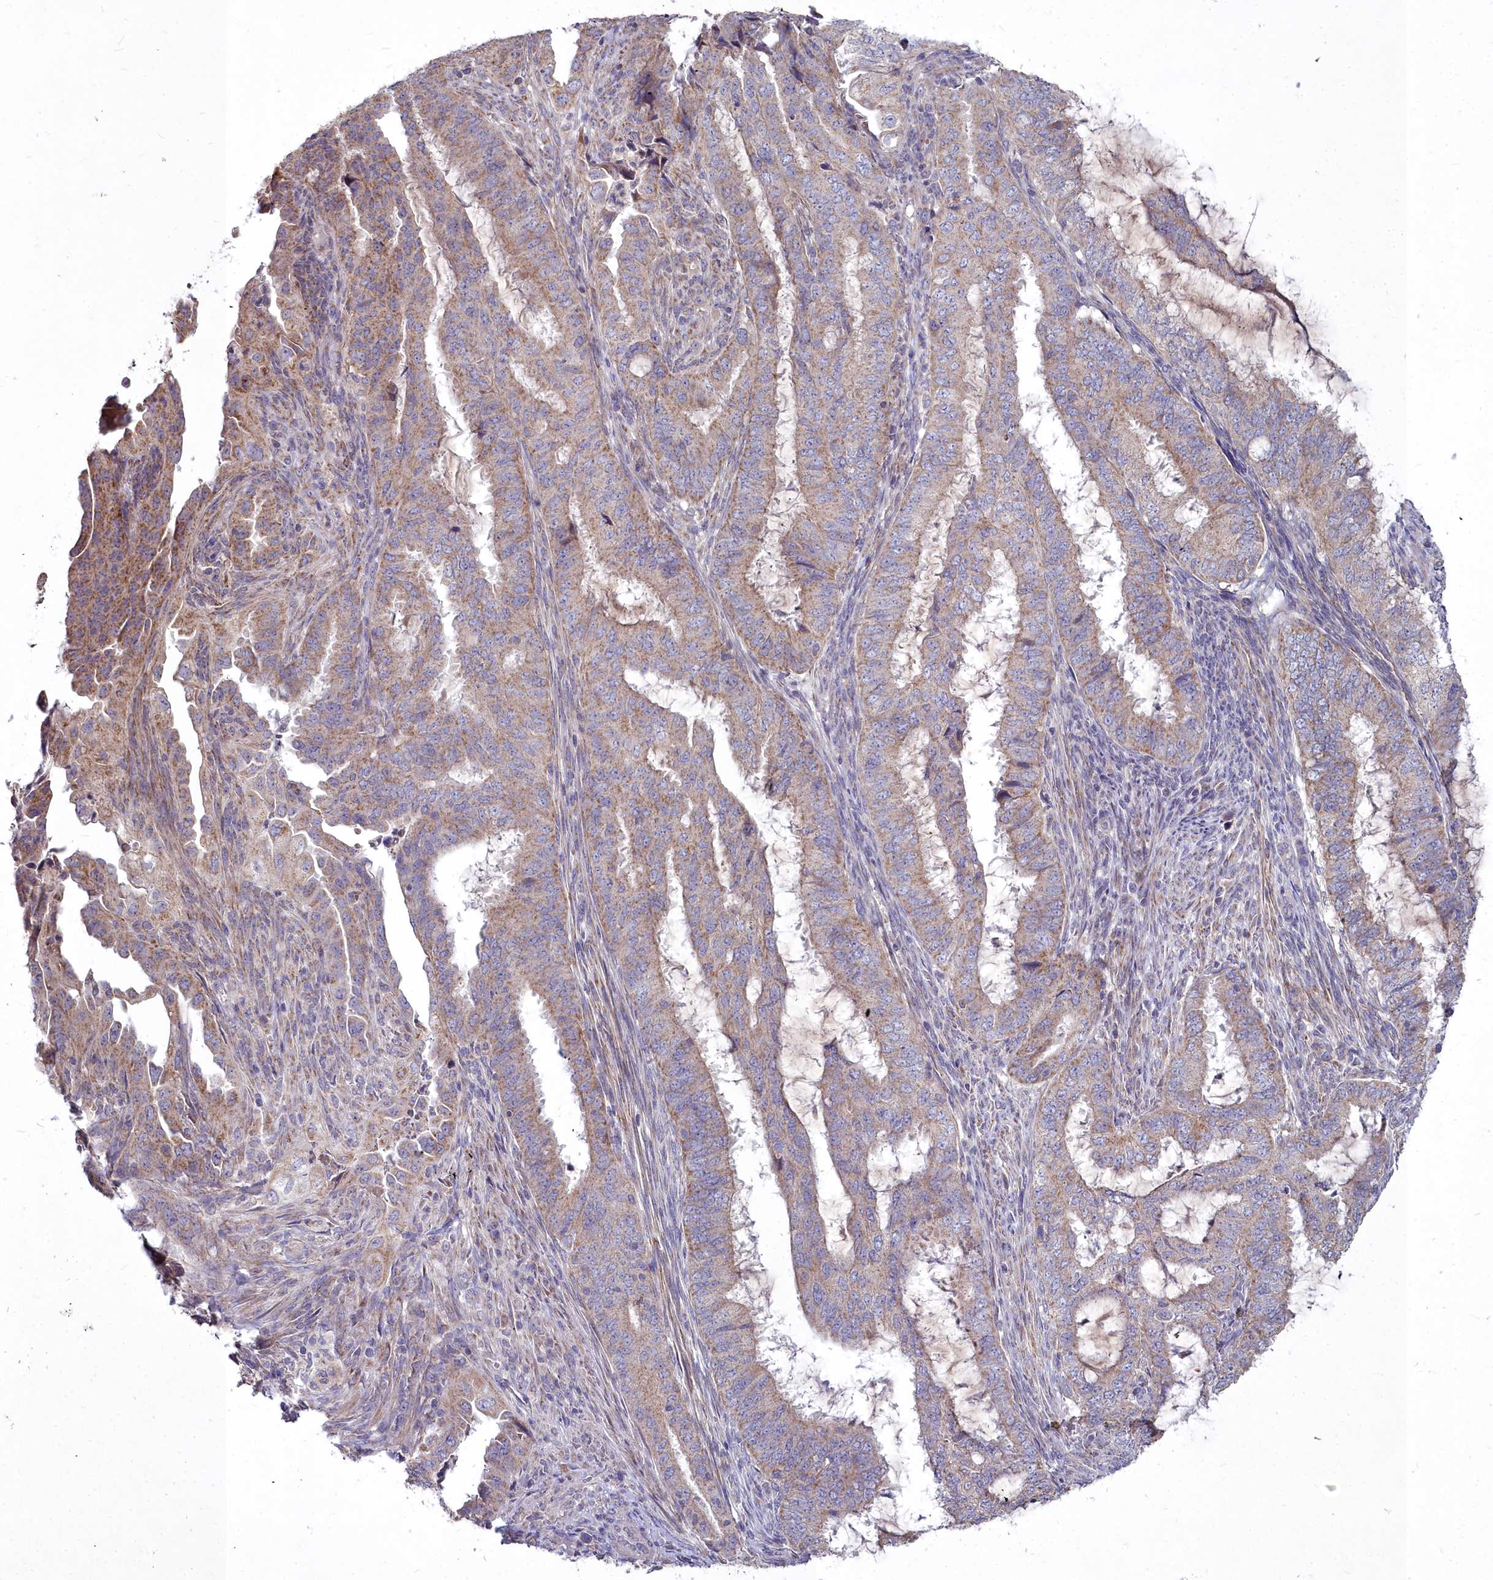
{"staining": {"intensity": "moderate", "quantity": ">75%", "location": "cytoplasmic/membranous"}, "tissue": "endometrial cancer", "cell_type": "Tumor cells", "image_type": "cancer", "snomed": [{"axis": "morphology", "description": "Adenocarcinoma, NOS"}, {"axis": "topography", "description": "Endometrium"}], "caption": "Endometrial cancer tissue exhibits moderate cytoplasmic/membranous expression in about >75% of tumor cells, visualized by immunohistochemistry.", "gene": "MICU2", "patient": {"sex": "female", "age": 51}}